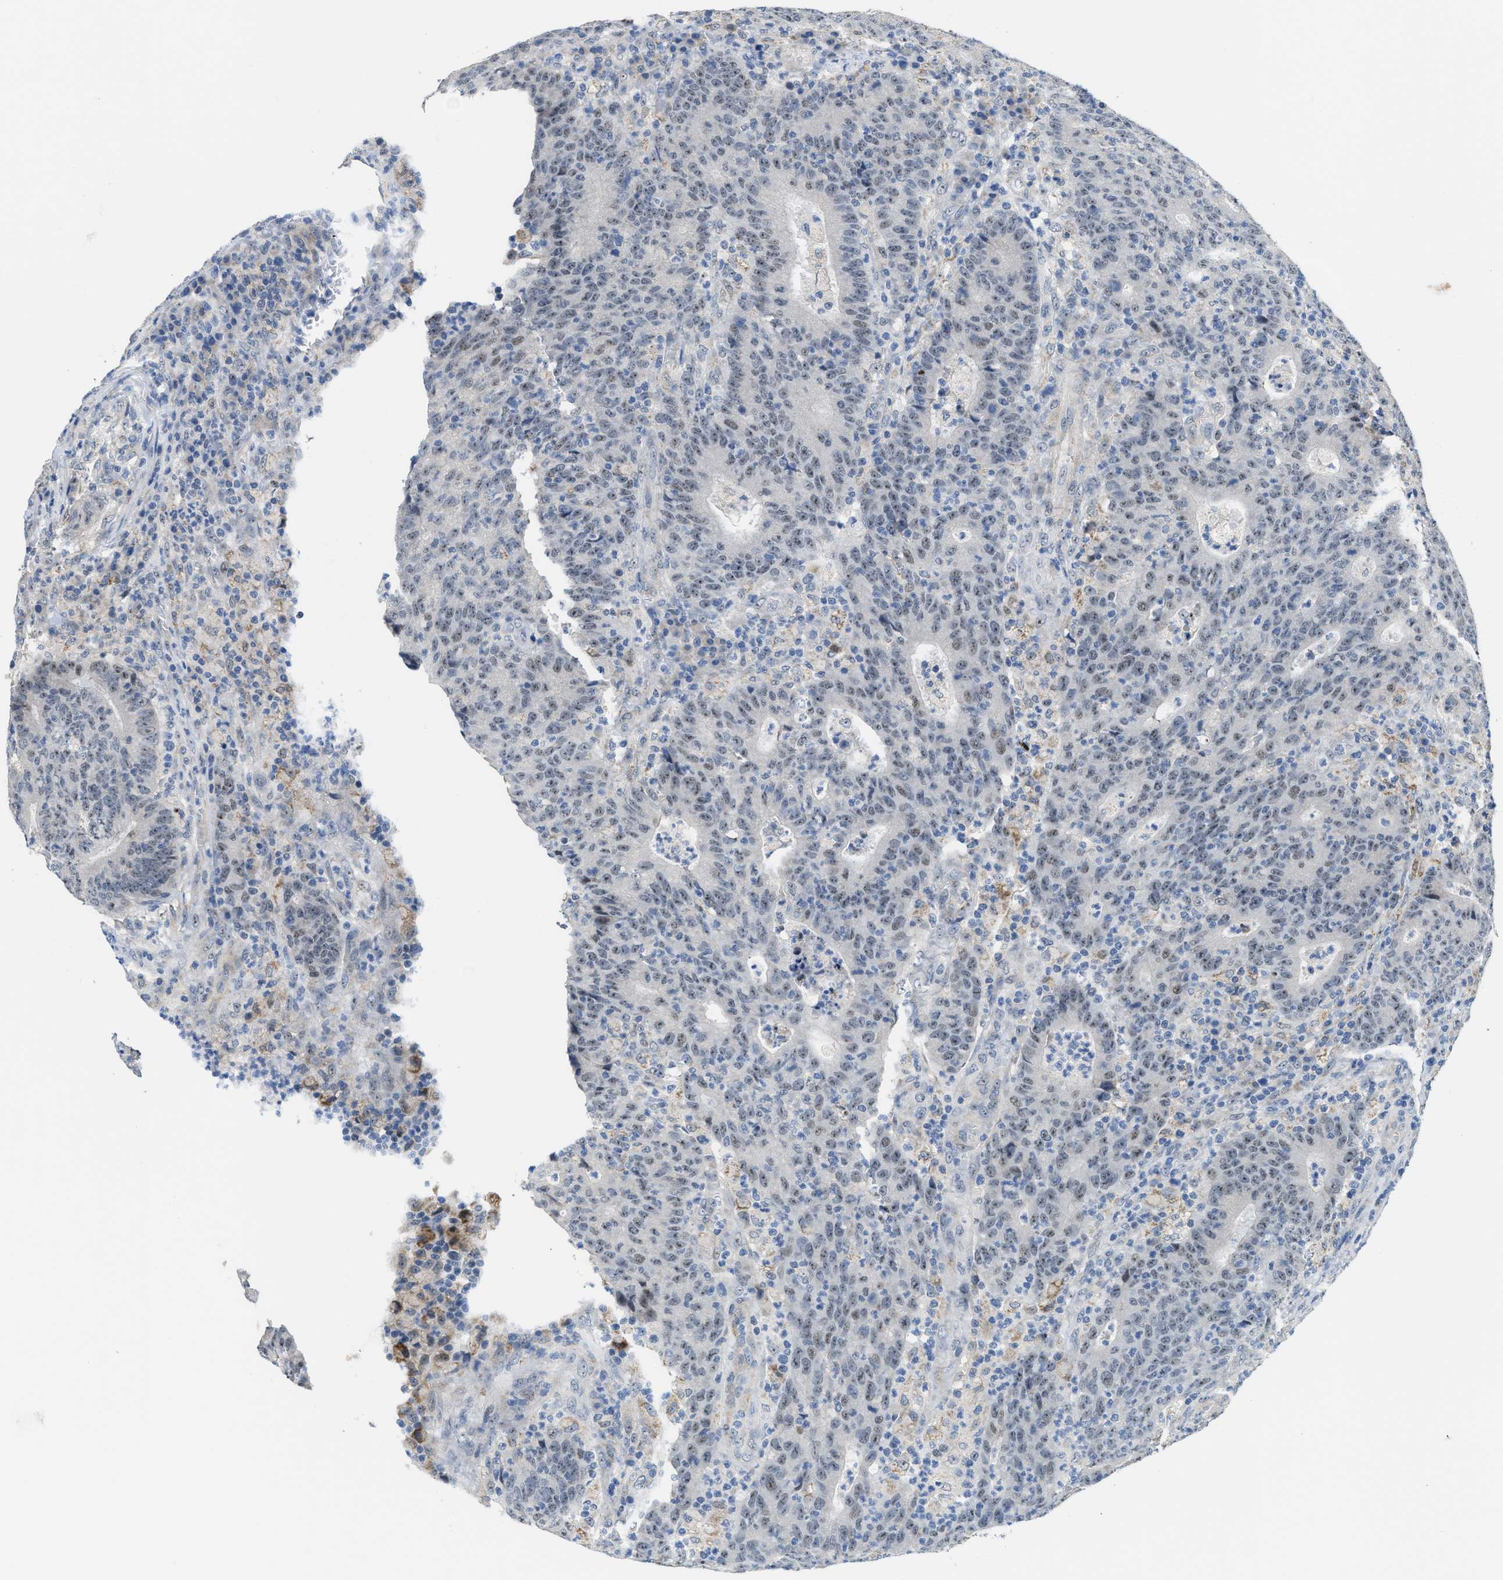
{"staining": {"intensity": "weak", "quantity": "25%-75%", "location": "nuclear"}, "tissue": "colorectal cancer", "cell_type": "Tumor cells", "image_type": "cancer", "snomed": [{"axis": "morphology", "description": "Adenocarcinoma, NOS"}, {"axis": "topography", "description": "Colon"}], "caption": "Protein staining reveals weak nuclear positivity in about 25%-75% of tumor cells in colorectal cancer.", "gene": "ZNF783", "patient": {"sex": "female", "age": 75}}